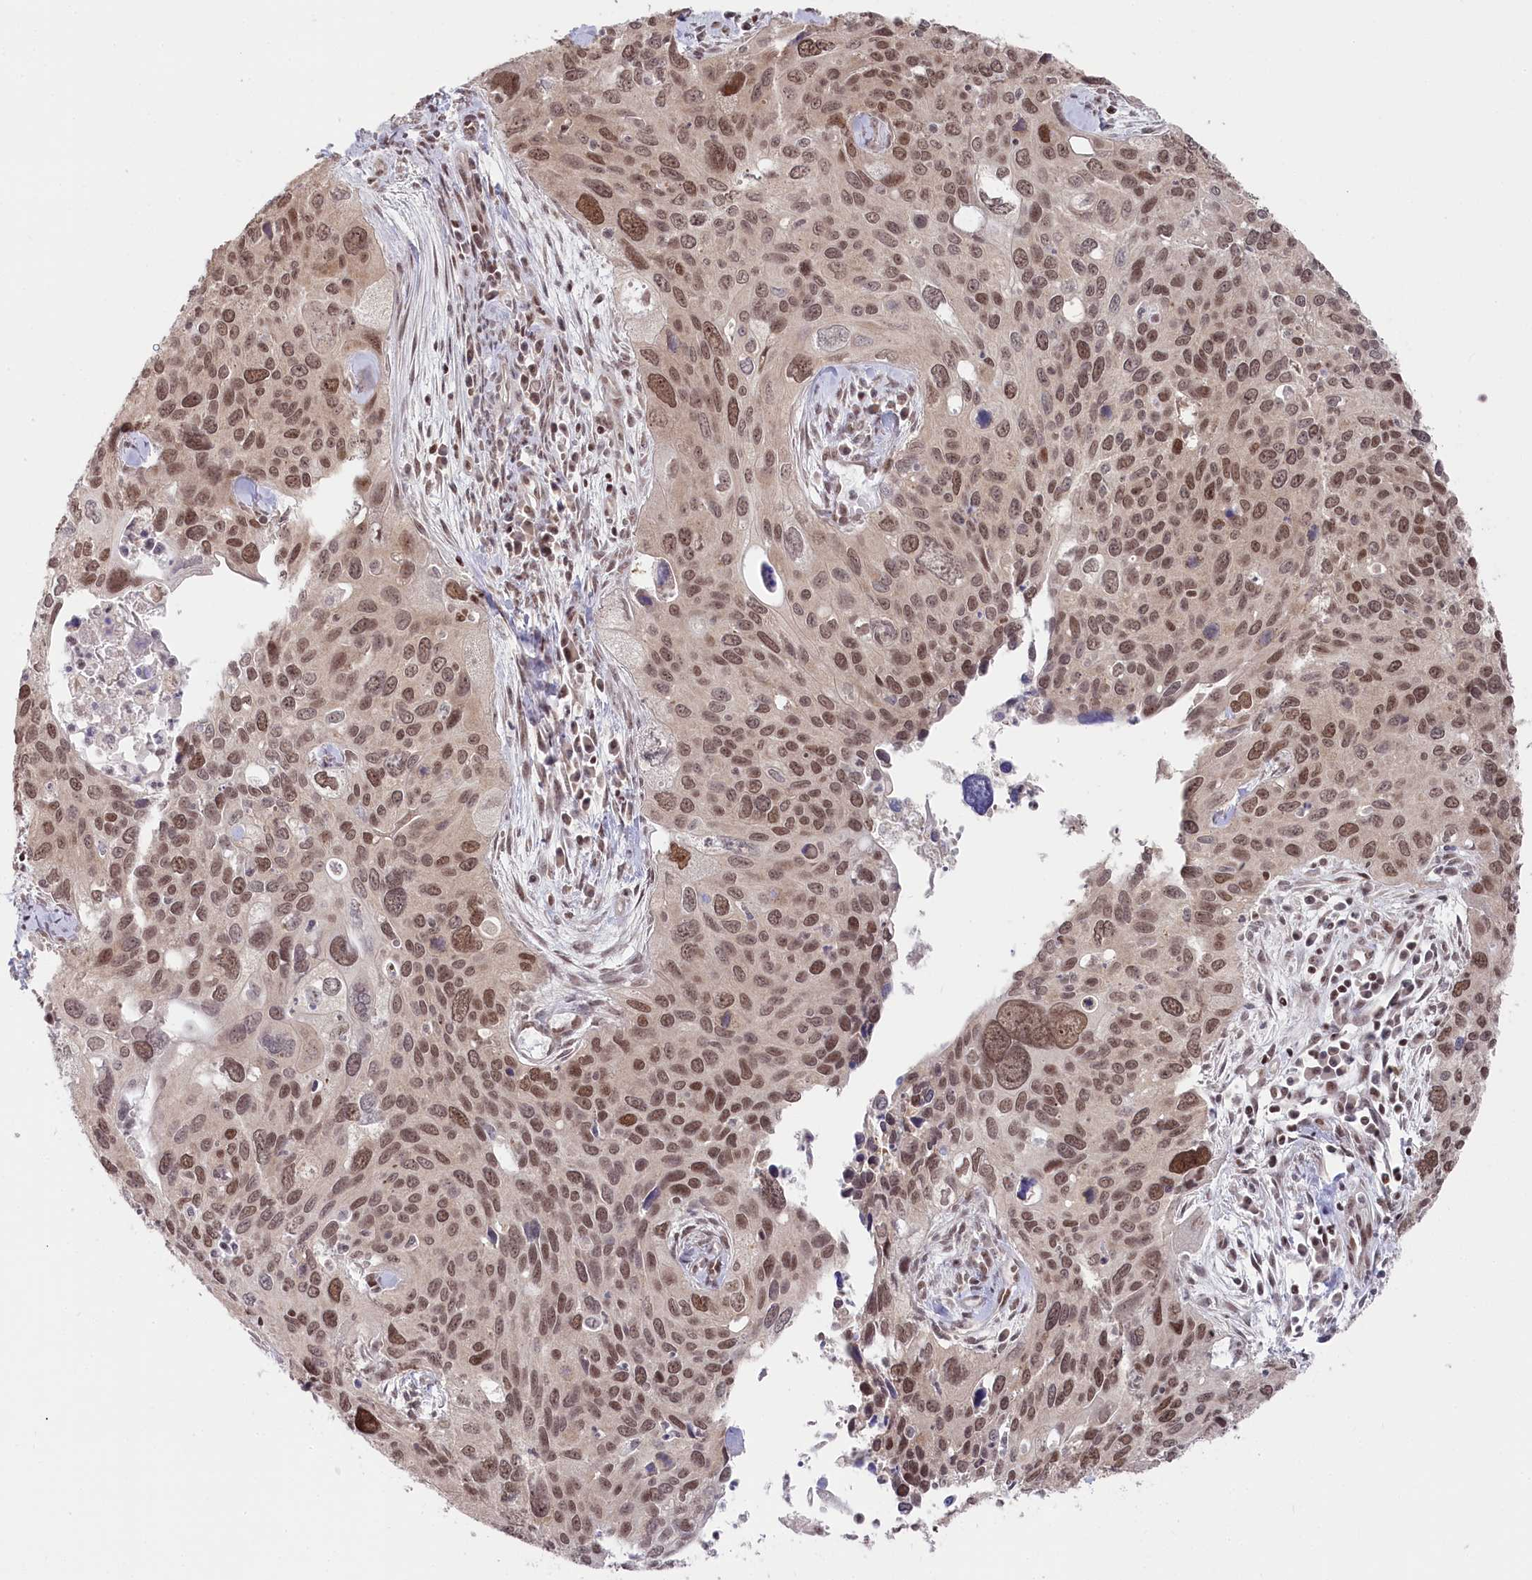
{"staining": {"intensity": "moderate", "quantity": "25%-75%", "location": "nuclear"}, "tissue": "cervical cancer", "cell_type": "Tumor cells", "image_type": "cancer", "snomed": [{"axis": "morphology", "description": "Squamous cell carcinoma, NOS"}, {"axis": "topography", "description": "Cervix"}], "caption": "Cervical cancer (squamous cell carcinoma) stained with DAB (3,3'-diaminobenzidine) immunohistochemistry (IHC) displays medium levels of moderate nuclear staining in about 25%-75% of tumor cells.", "gene": "CGGBP1", "patient": {"sex": "female", "age": 55}}